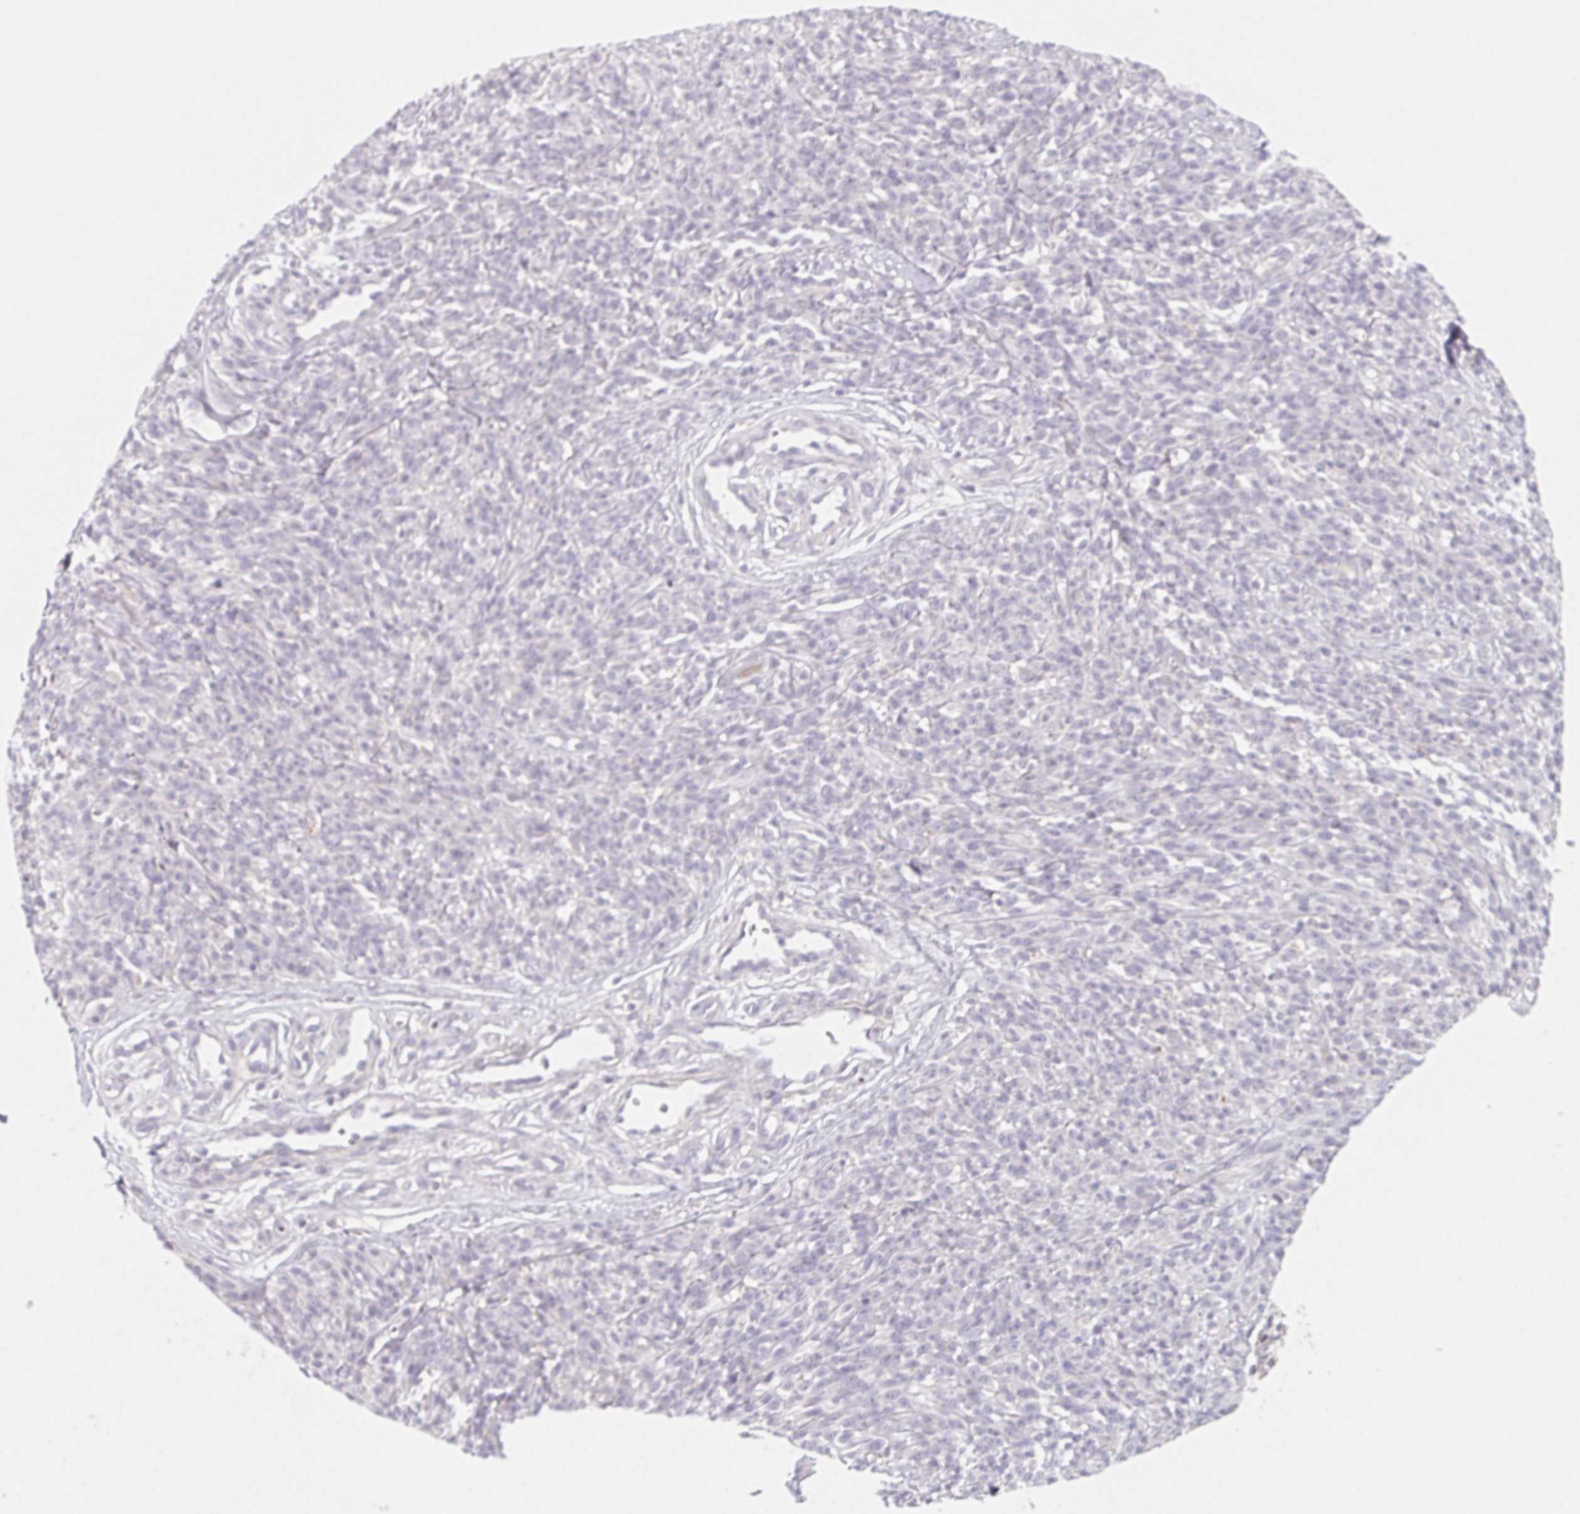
{"staining": {"intensity": "negative", "quantity": "none", "location": "none"}, "tissue": "melanoma", "cell_type": "Tumor cells", "image_type": "cancer", "snomed": [{"axis": "morphology", "description": "Malignant melanoma, NOS"}, {"axis": "topography", "description": "Skin"}, {"axis": "topography", "description": "Skin of trunk"}], "caption": "The micrograph displays no staining of tumor cells in malignant melanoma. (DAB (3,3'-diaminobenzidine) IHC with hematoxylin counter stain).", "gene": "LRRC23", "patient": {"sex": "male", "age": 74}}